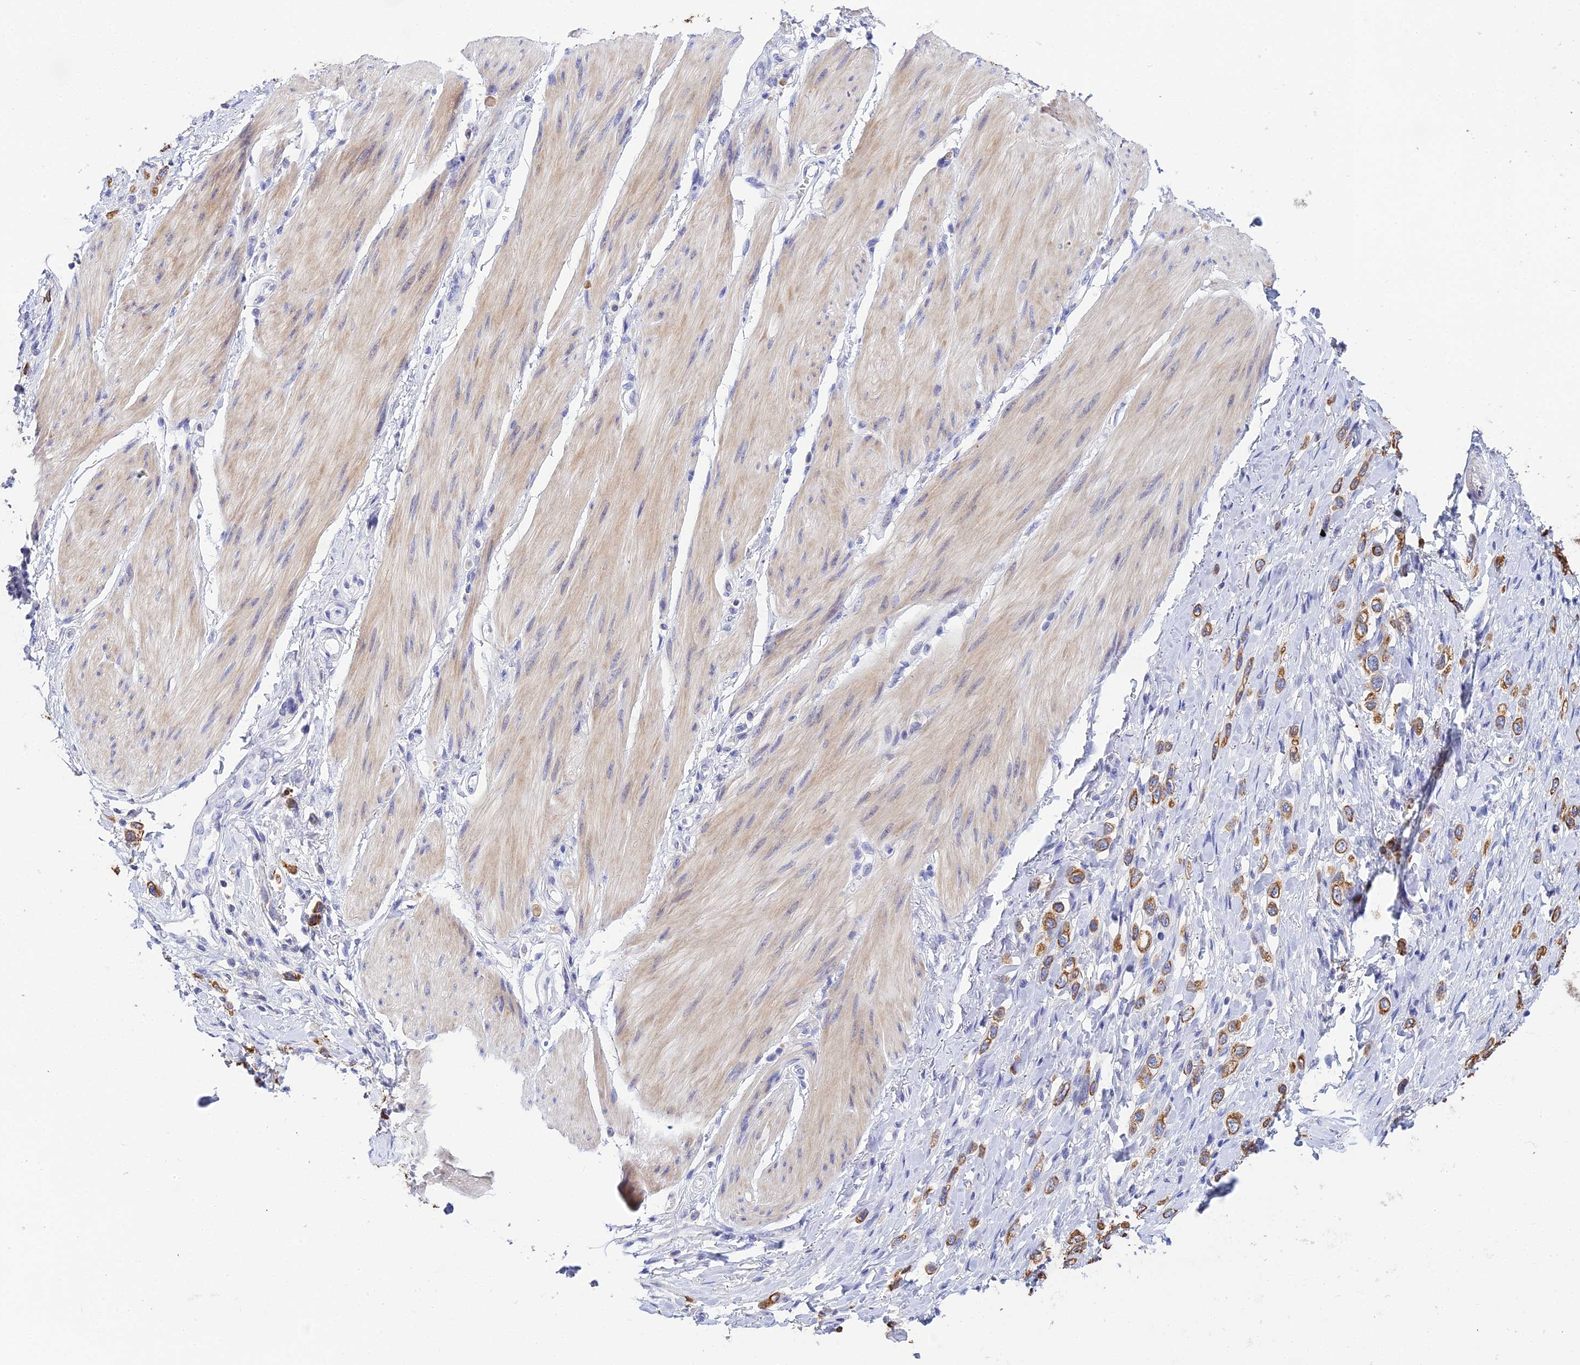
{"staining": {"intensity": "moderate", "quantity": ">75%", "location": "cytoplasmic/membranous"}, "tissue": "stomach cancer", "cell_type": "Tumor cells", "image_type": "cancer", "snomed": [{"axis": "morphology", "description": "Adenocarcinoma, NOS"}, {"axis": "topography", "description": "Stomach"}], "caption": "Immunohistochemical staining of adenocarcinoma (stomach) demonstrates moderate cytoplasmic/membranous protein expression in approximately >75% of tumor cells.", "gene": "ZXDA", "patient": {"sex": "female", "age": 65}}